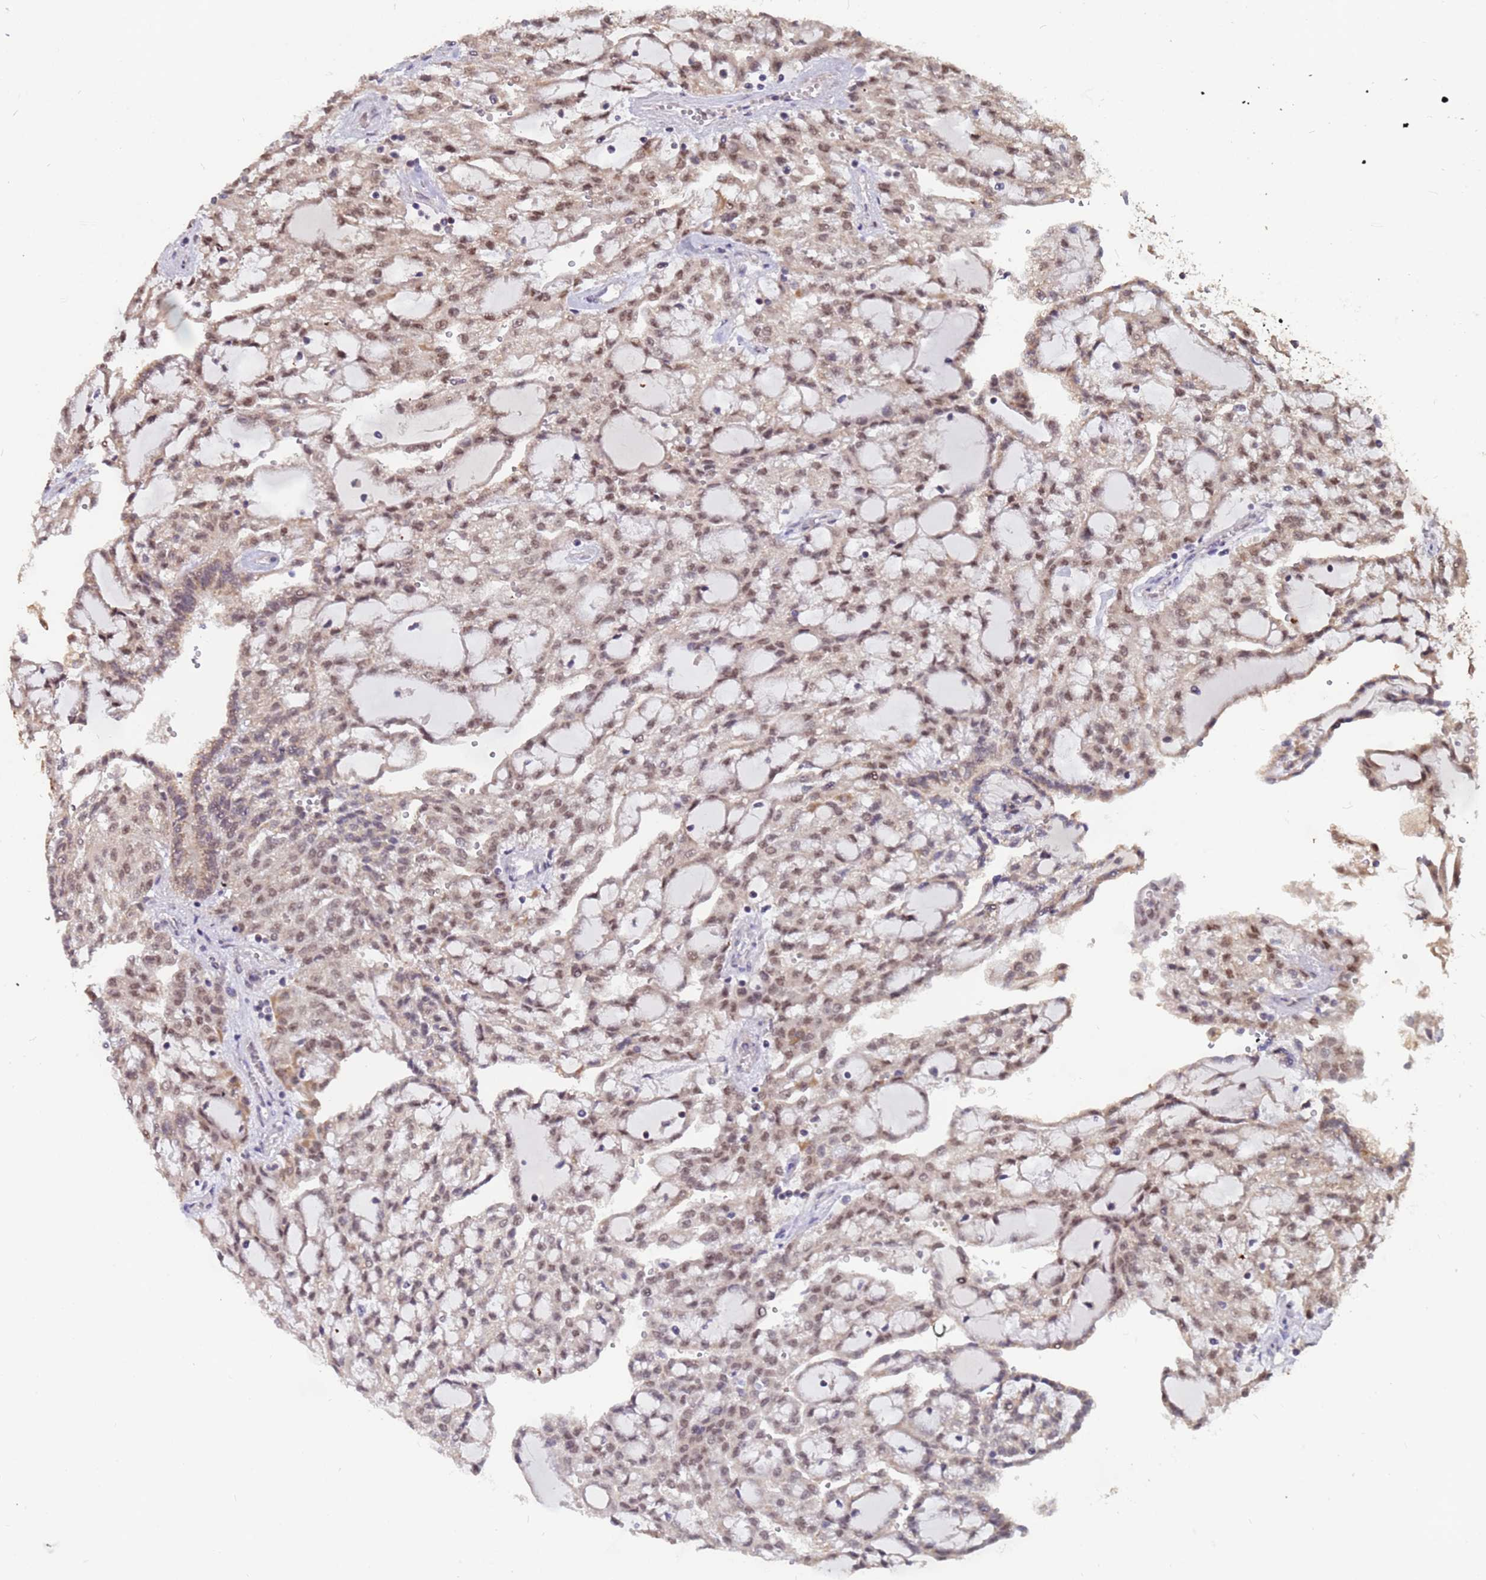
{"staining": {"intensity": "weak", "quantity": ">75%", "location": "nuclear"}, "tissue": "renal cancer", "cell_type": "Tumor cells", "image_type": "cancer", "snomed": [{"axis": "morphology", "description": "Adenocarcinoma, NOS"}, {"axis": "topography", "description": "Kidney"}], "caption": "An IHC photomicrograph of neoplastic tissue is shown. Protein staining in brown shows weak nuclear positivity in renal adenocarcinoma within tumor cells.", "gene": "DENND2B", "patient": {"sex": "male", "age": 63}}